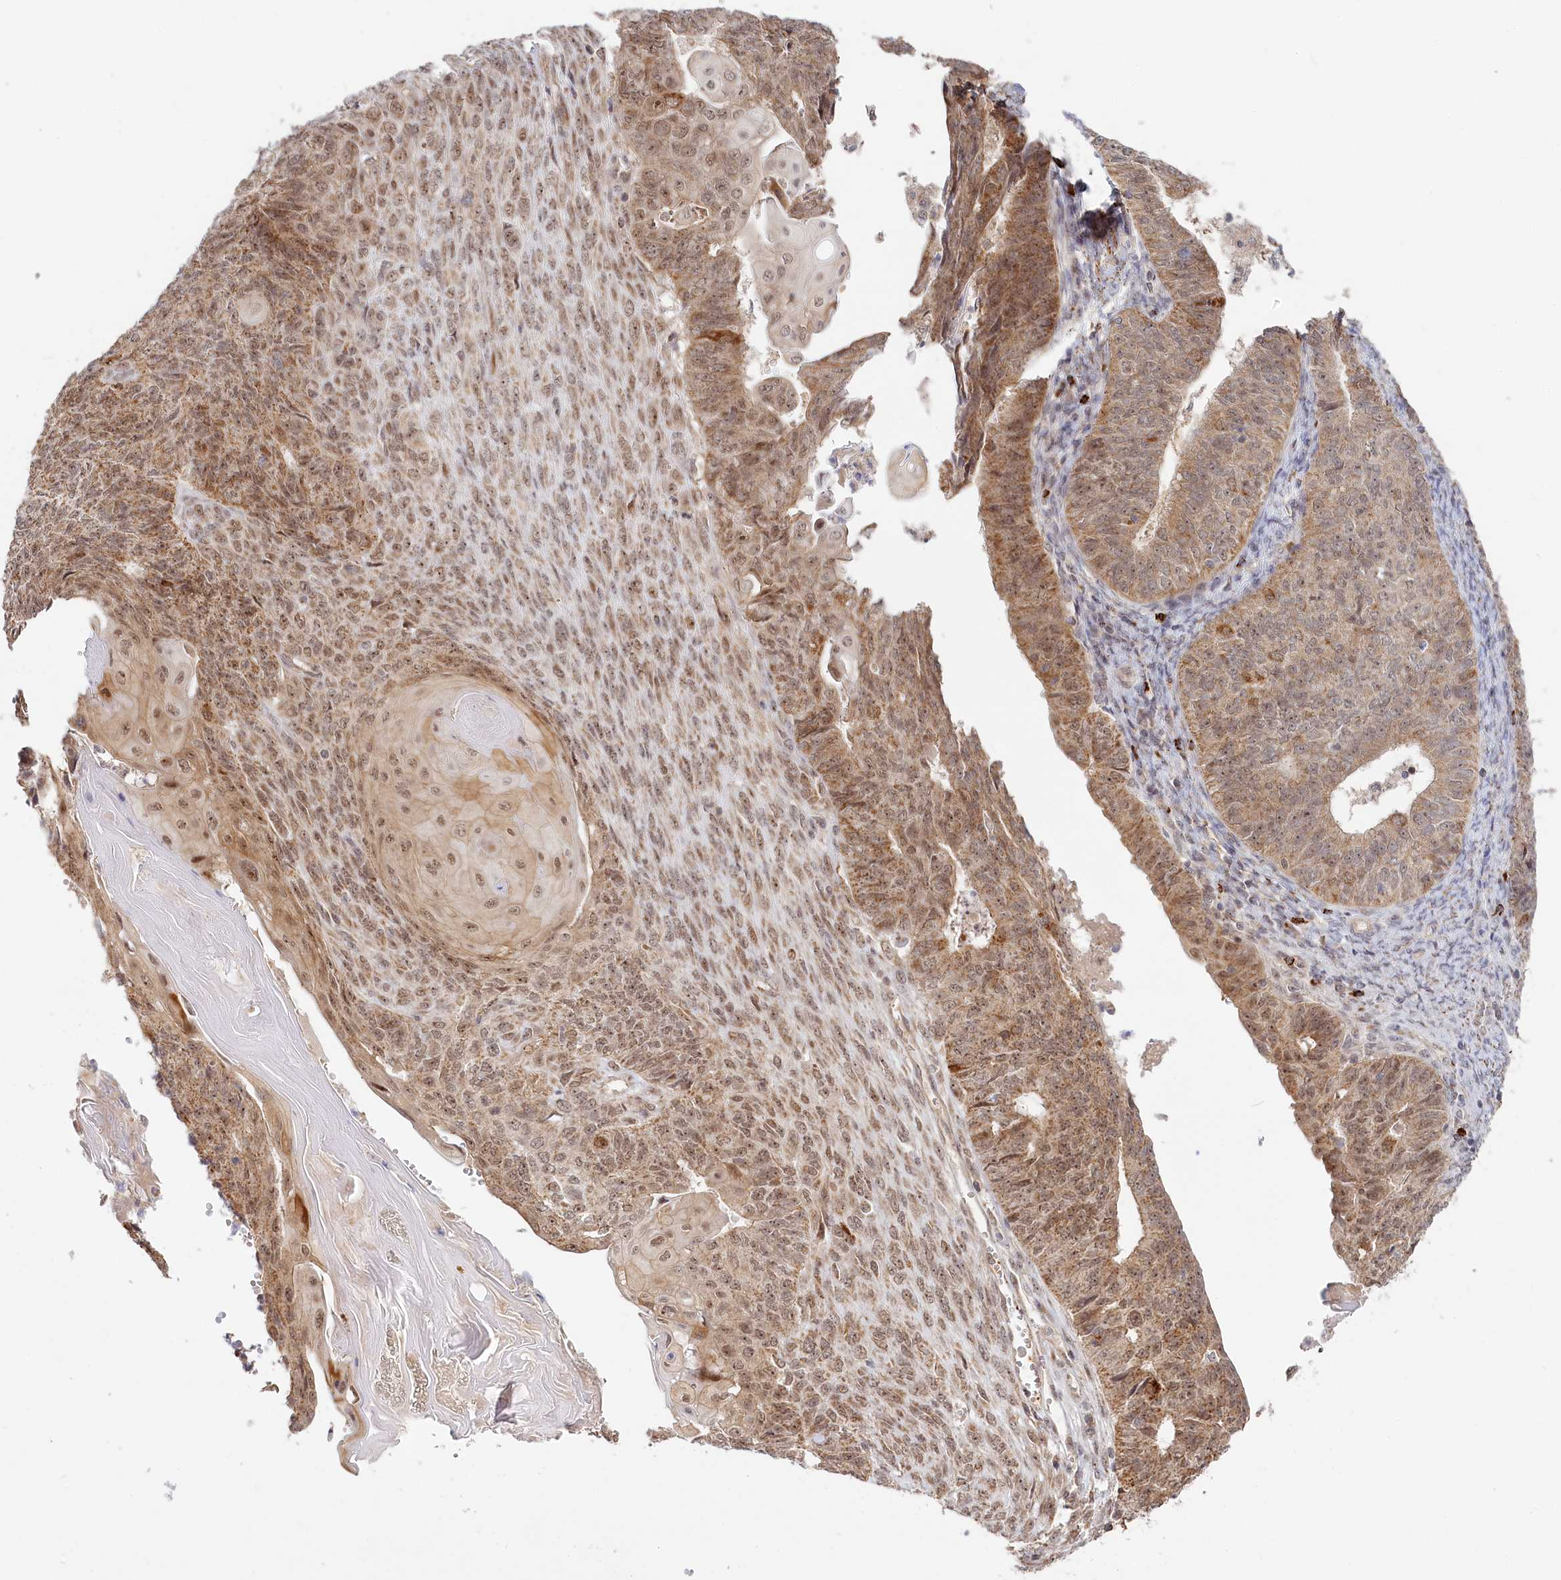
{"staining": {"intensity": "moderate", "quantity": ">75%", "location": "cytoplasmic/membranous,nuclear"}, "tissue": "endometrial cancer", "cell_type": "Tumor cells", "image_type": "cancer", "snomed": [{"axis": "morphology", "description": "Adenocarcinoma, NOS"}, {"axis": "topography", "description": "Endometrium"}], "caption": "Endometrial cancer was stained to show a protein in brown. There is medium levels of moderate cytoplasmic/membranous and nuclear expression in about >75% of tumor cells. (Stains: DAB (3,3'-diaminobenzidine) in brown, nuclei in blue, Microscopy: brightfield microscopy at high magnification).", "gene": "RTN4IP1", "patient": {"sex": "female", "age": 32}}